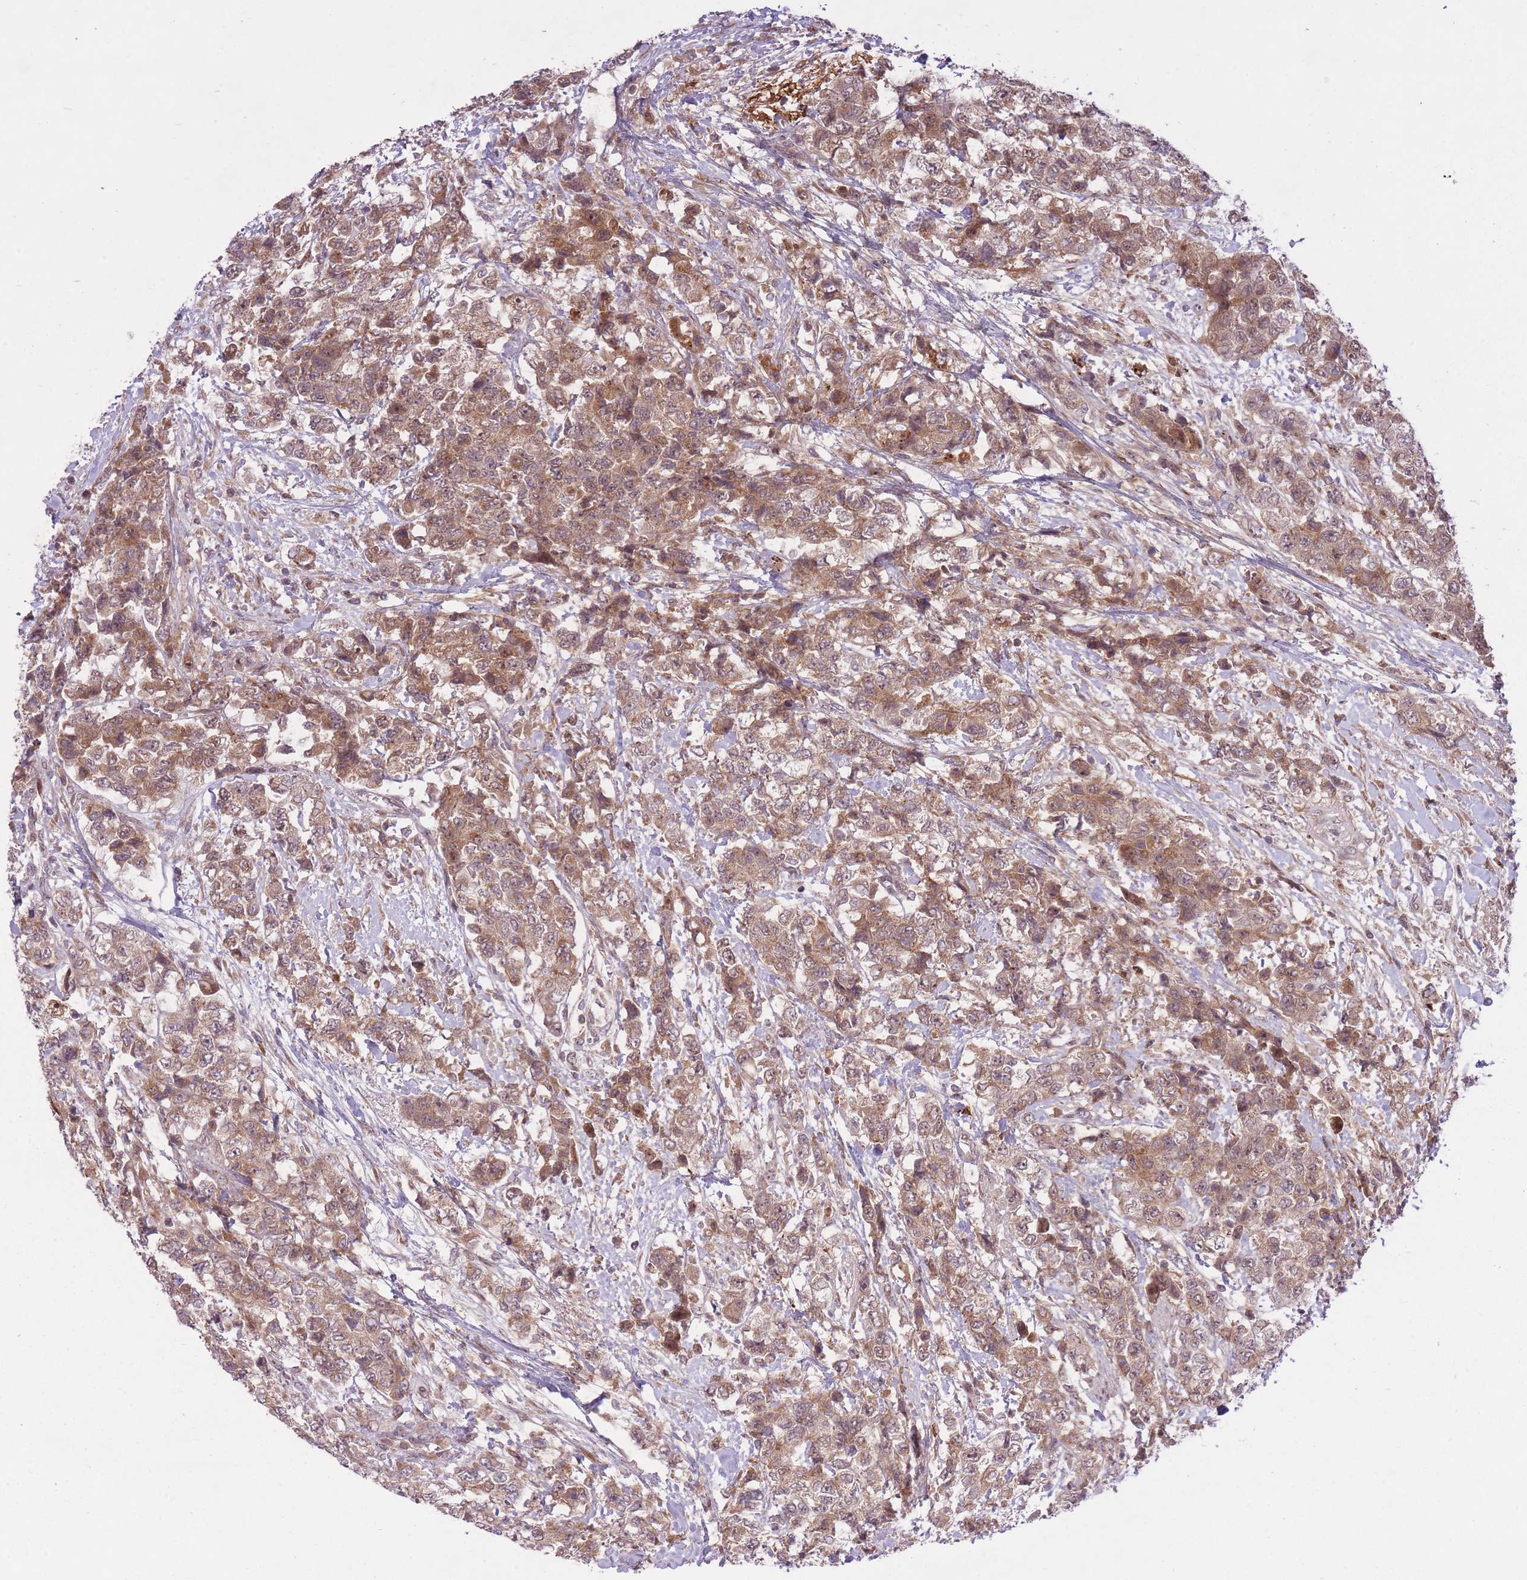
{"staining": {"intensity": "moderate", "quantity": ">75%", "location": "cytoplasmic/membranous,nuclear"}, "tissue": "urothelial cancer", "cell_type": "Tumor cells", "image_type": "cancer", "snomed": [{"axis": "morphology", "description": "Urothelial carcinoma, High grade"}, {"axis": "topography", "description": "Urinary bladder"}], "caption": "Immunohistochemical staining of human urothelial cancer displays moderate cytoplasmic/membranous and nuclear protein staining in about >75% of tumor cells.", "gene": "ZNF391", "patient": {"sex": "female", "age": 78}}